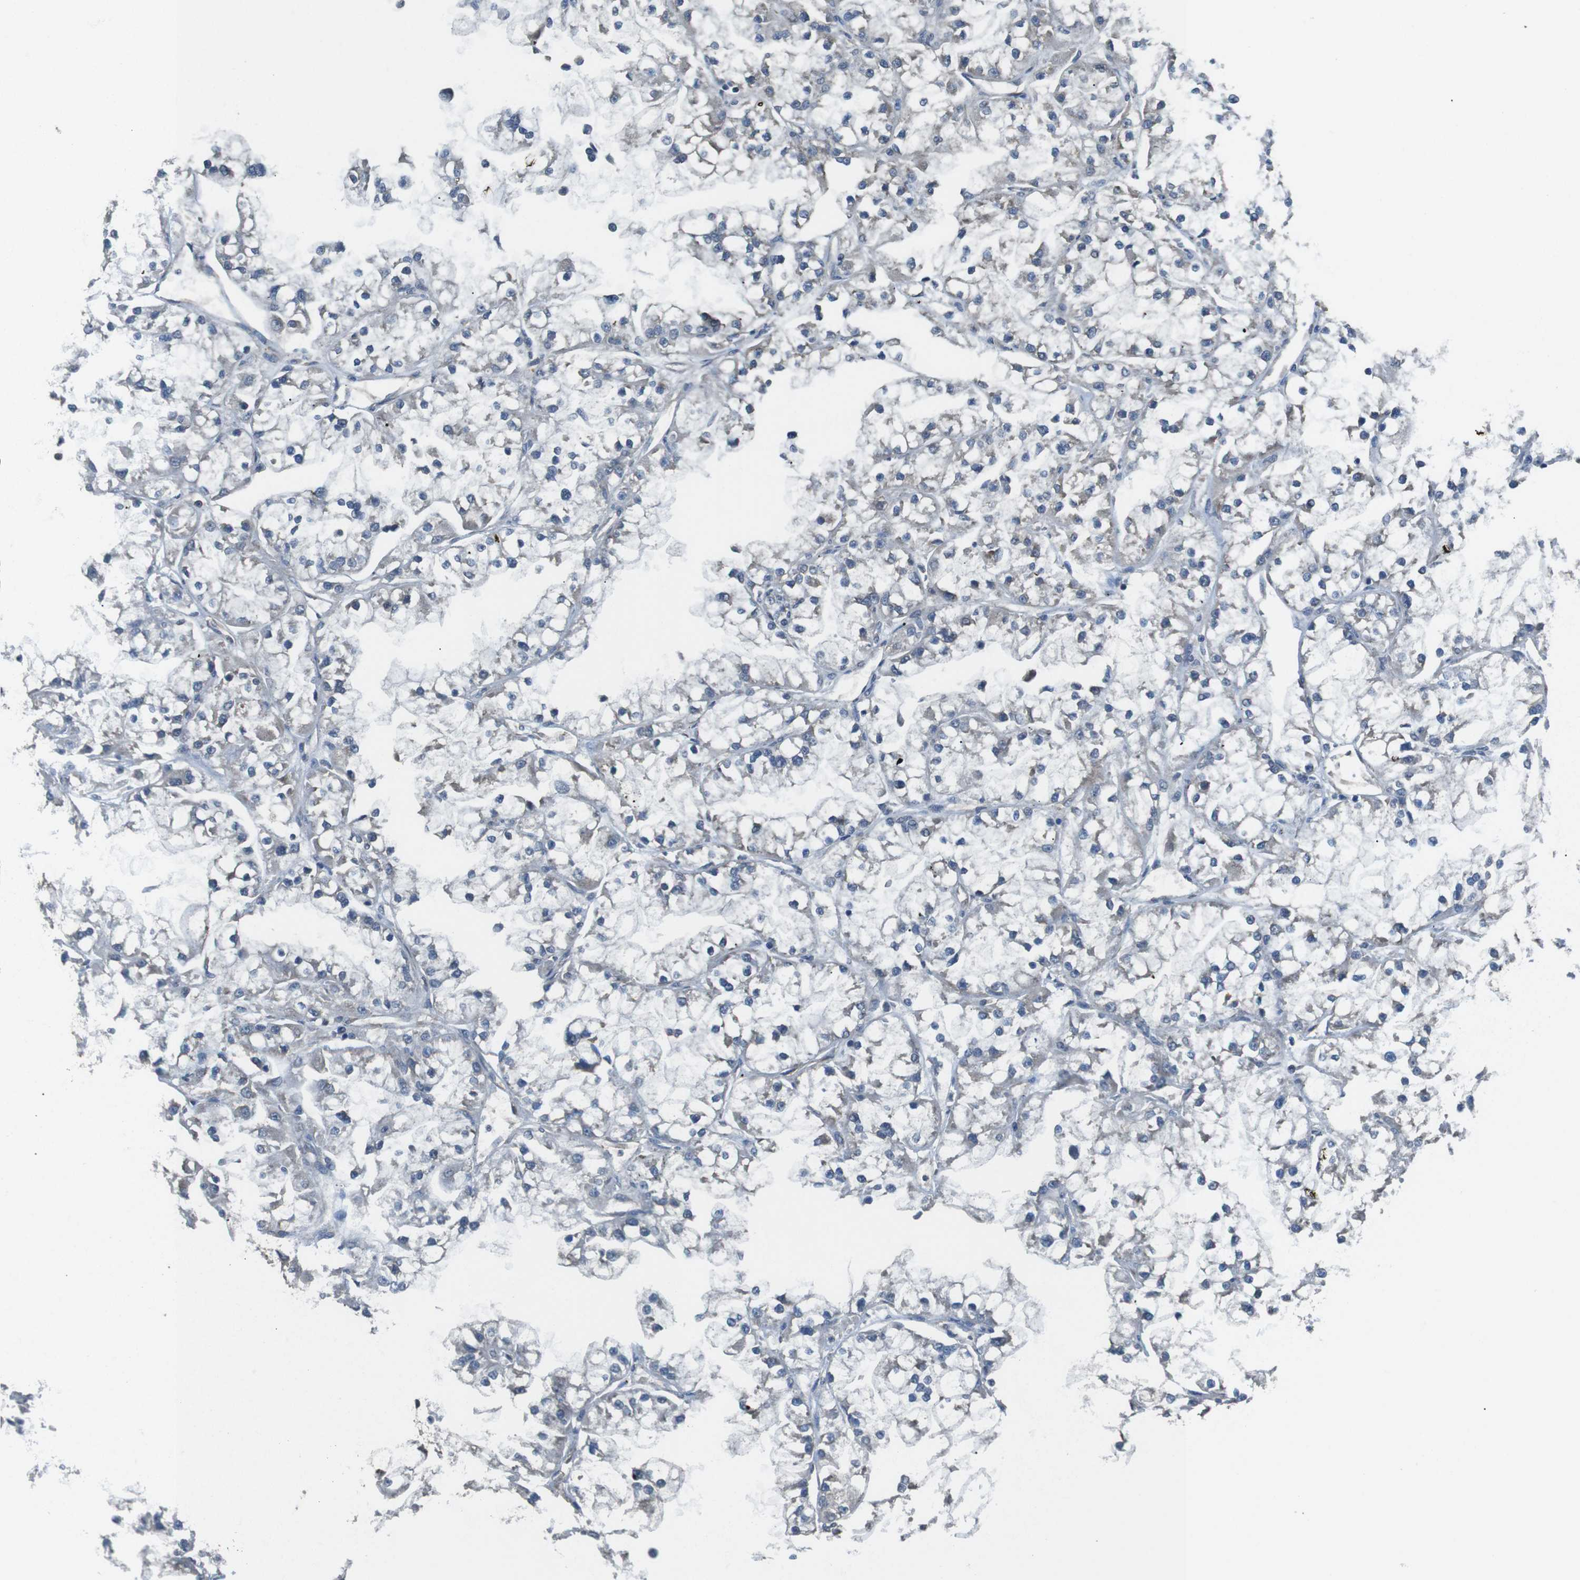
{"staining": {"intensity": "weak", "quantity": "<25%", "location": "cytoplasmic/membranous"}, "tissue": "renal cancer", "cell_type": "Tumor cells", "image_type": "cancer", "snomed": [{"axis": "morphology", "description": "Adenocarcinoma, NOS"}, {"axis": "topography", "description": "Kidney"}], "caption": "IHC histopathology image of neoplastic tissue: human renal adenocarcinoma stained with DAB exhibits no significant protein staining in tumor cells.", "gene": "FUT2", "patient": {"sex": "female", "age": 52}}